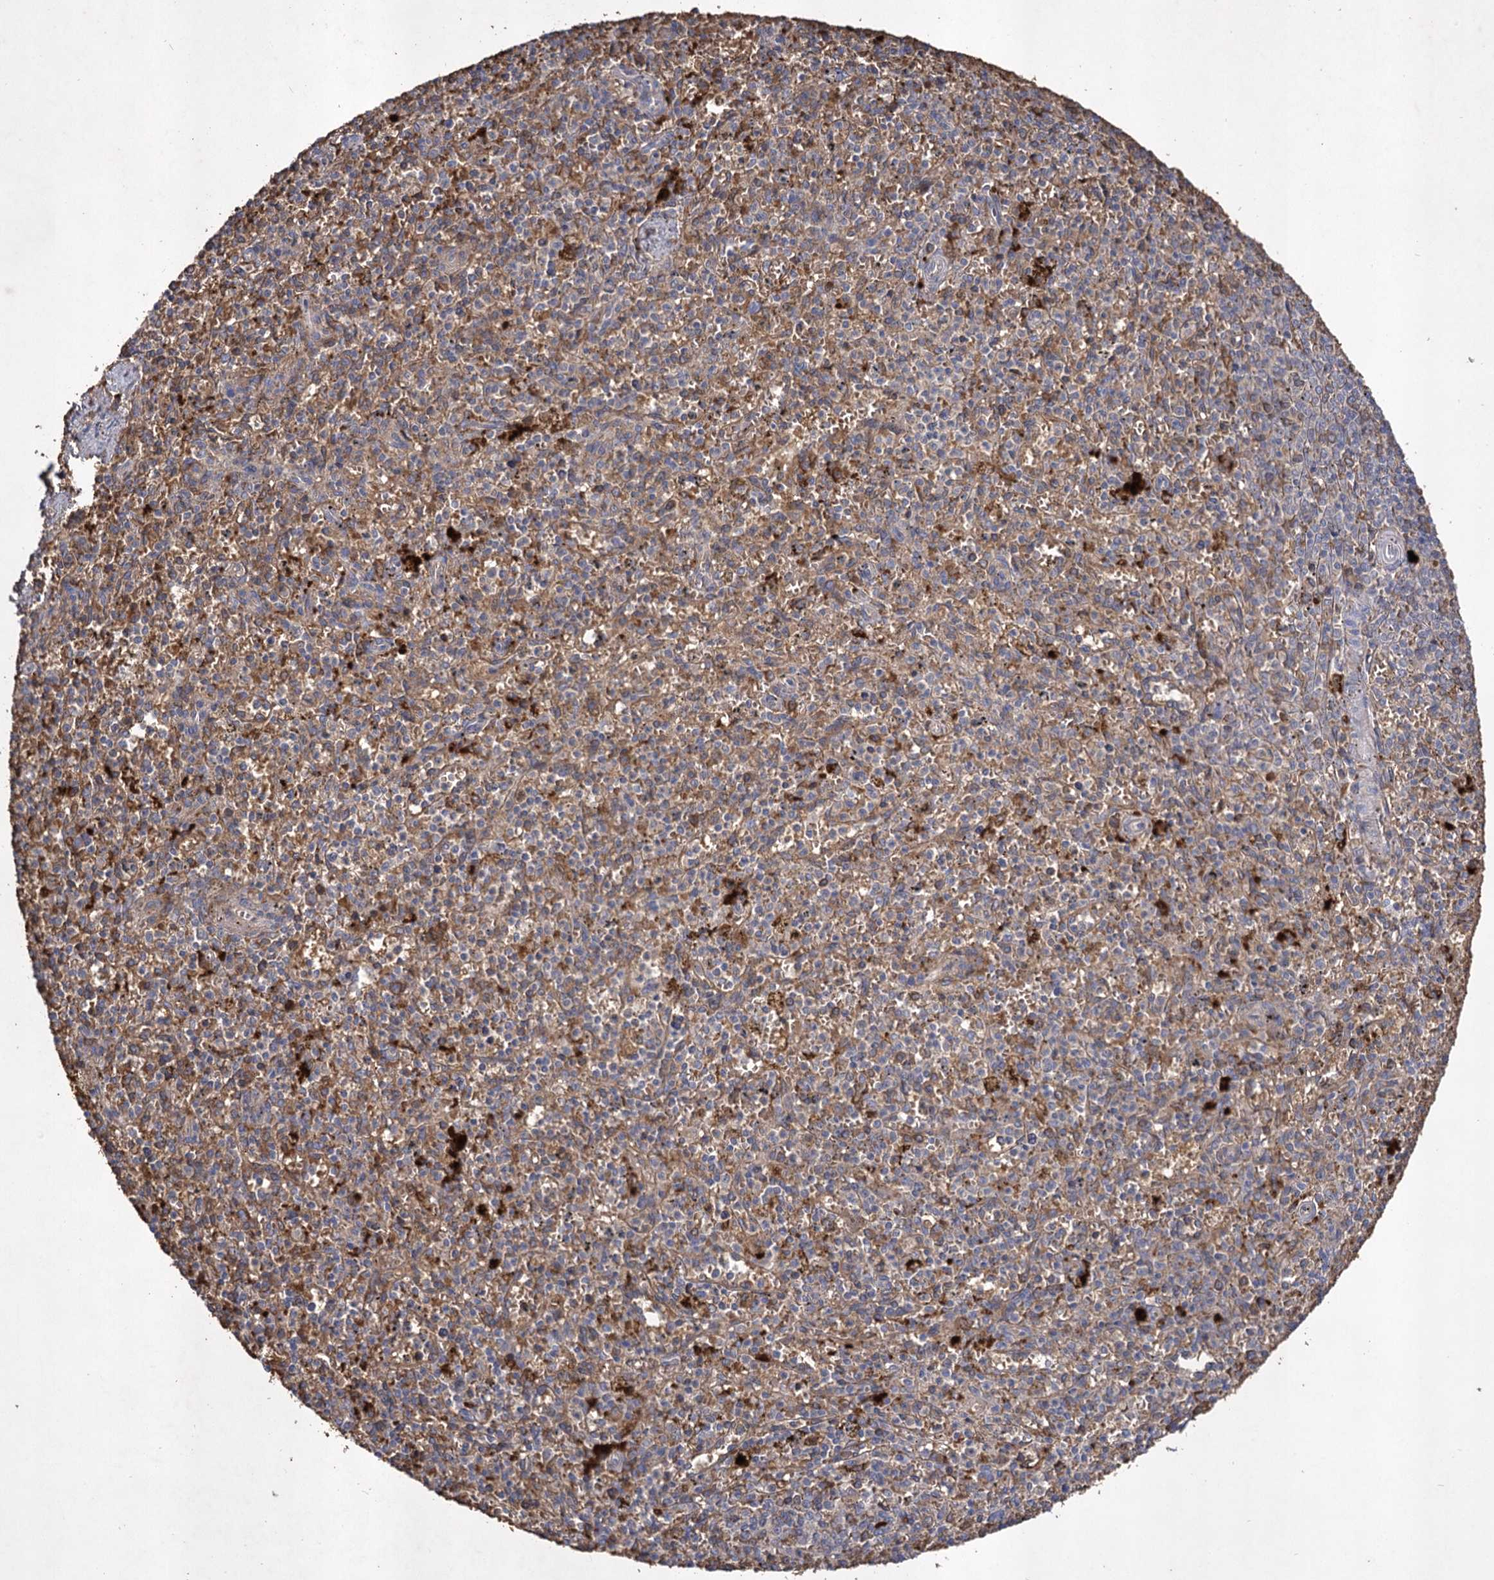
{"staining": {"intensity": "moderate", "quantity": "<25%", "location": "cytoplasmic/membranous"}, "tissue": "spleen", "cell_type": "Cells in red pulp", "image_type": "normal", "snomed": [{"axis": "morphology", "description": "Normal tissue, NOS"}, {"axis": "topography", "description": "Spleen"}], "caption": "The immunohistochemical stain shows moderate cytoplasmic/membranous staining in cells in red pulp of benign spleen.", "gene": "USP50", "patient": {"sex": "male", "age": 72}}